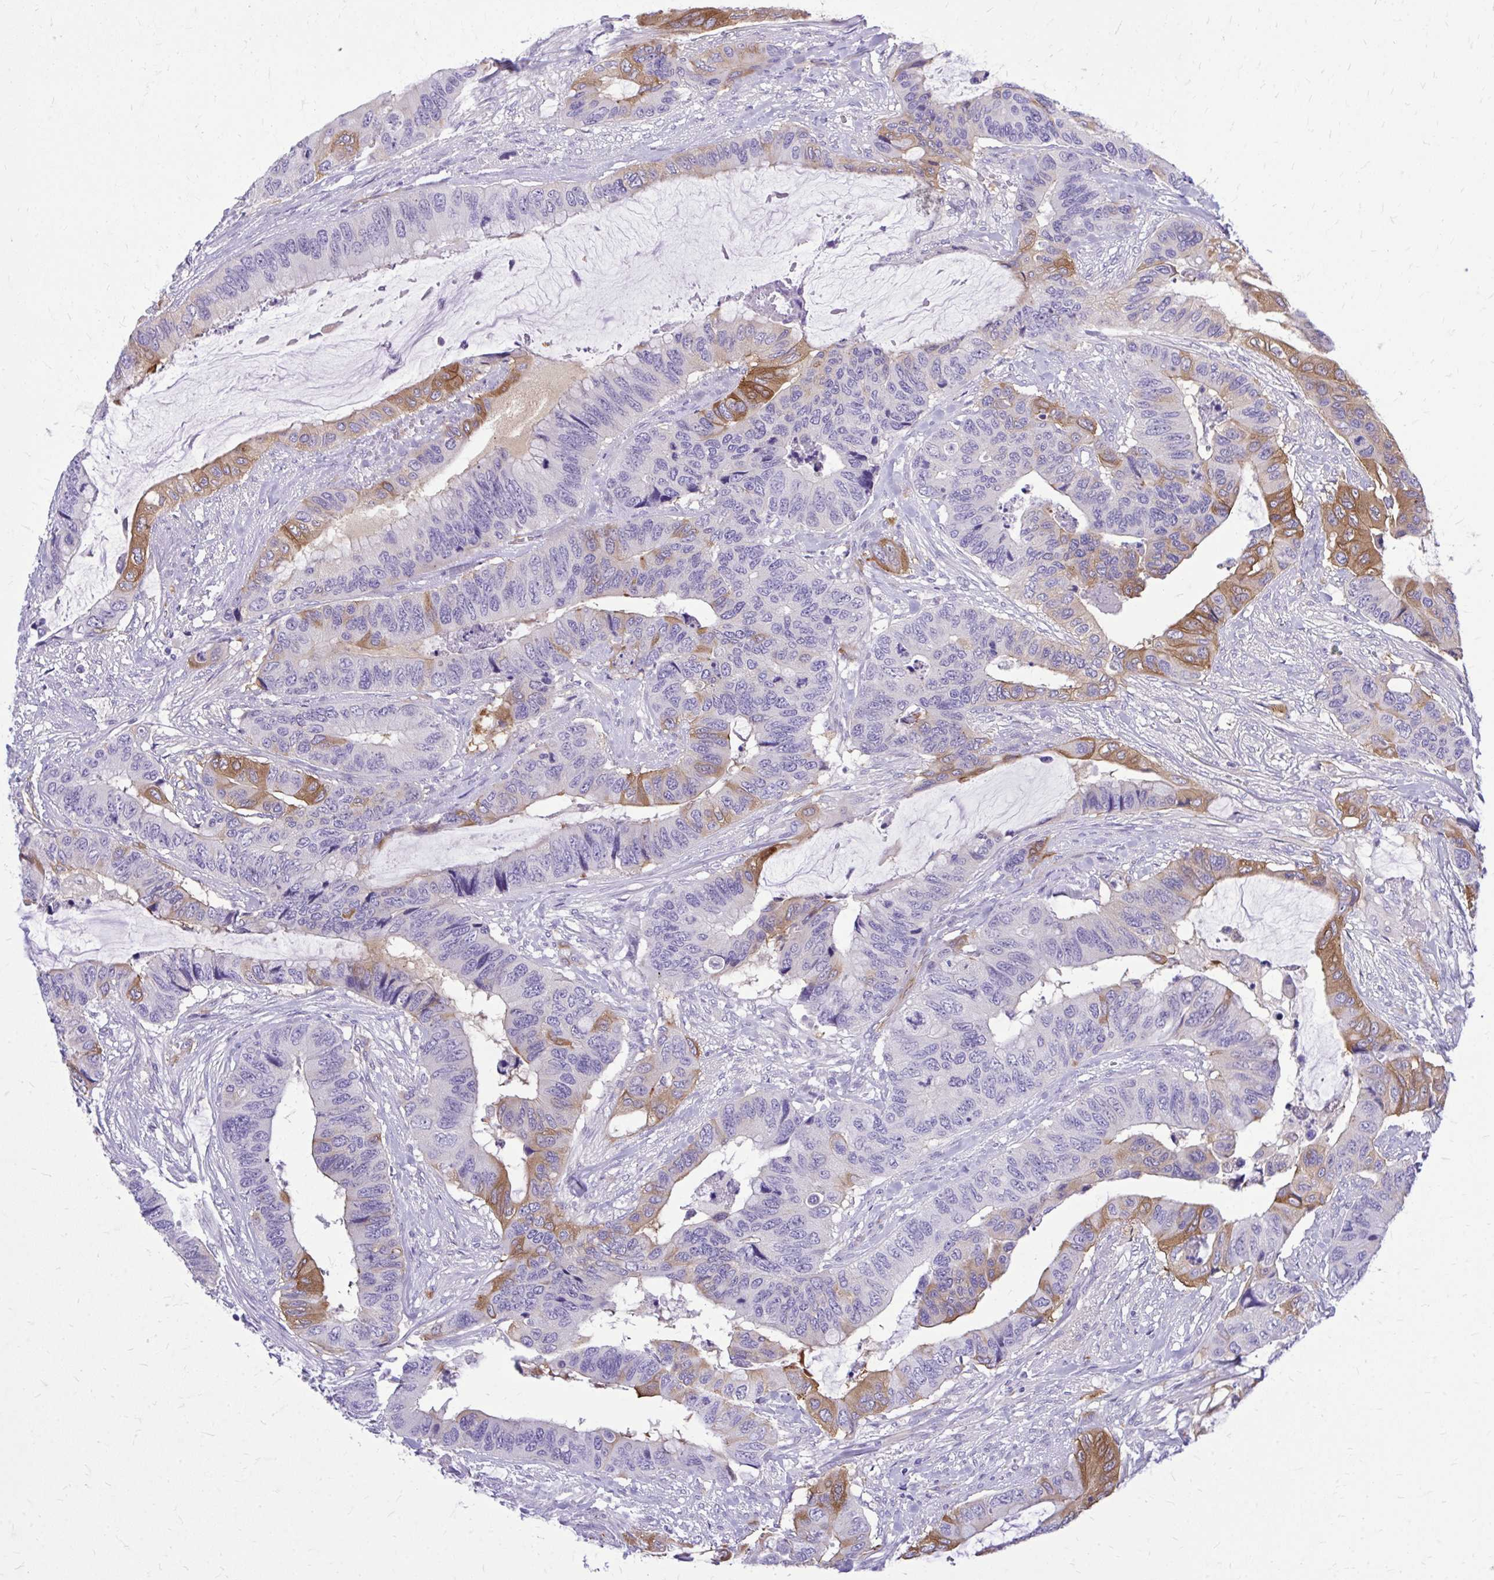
{"staining": {"intensity": "moderate", "quantity": "<25%", "location": "cytoplasmic/membranous"}, "tissue": "colorectal cancer", "cell_type": "Tumor cells", "image_type": "cancer", "snomed": [{"axis": "morphology", "description": "Adenocarcinoma, NOS"}, {"axis": "topography", "description": "Rectum"}], "caption": "Colorectal cancer tissue reveals moderate cytoplasmic/membranous expression in about <25% of tumor cells, visualized by immunohistochemistry.", "gene": "EPB41L1", "patient": {"sex": "female", "age": 59}}